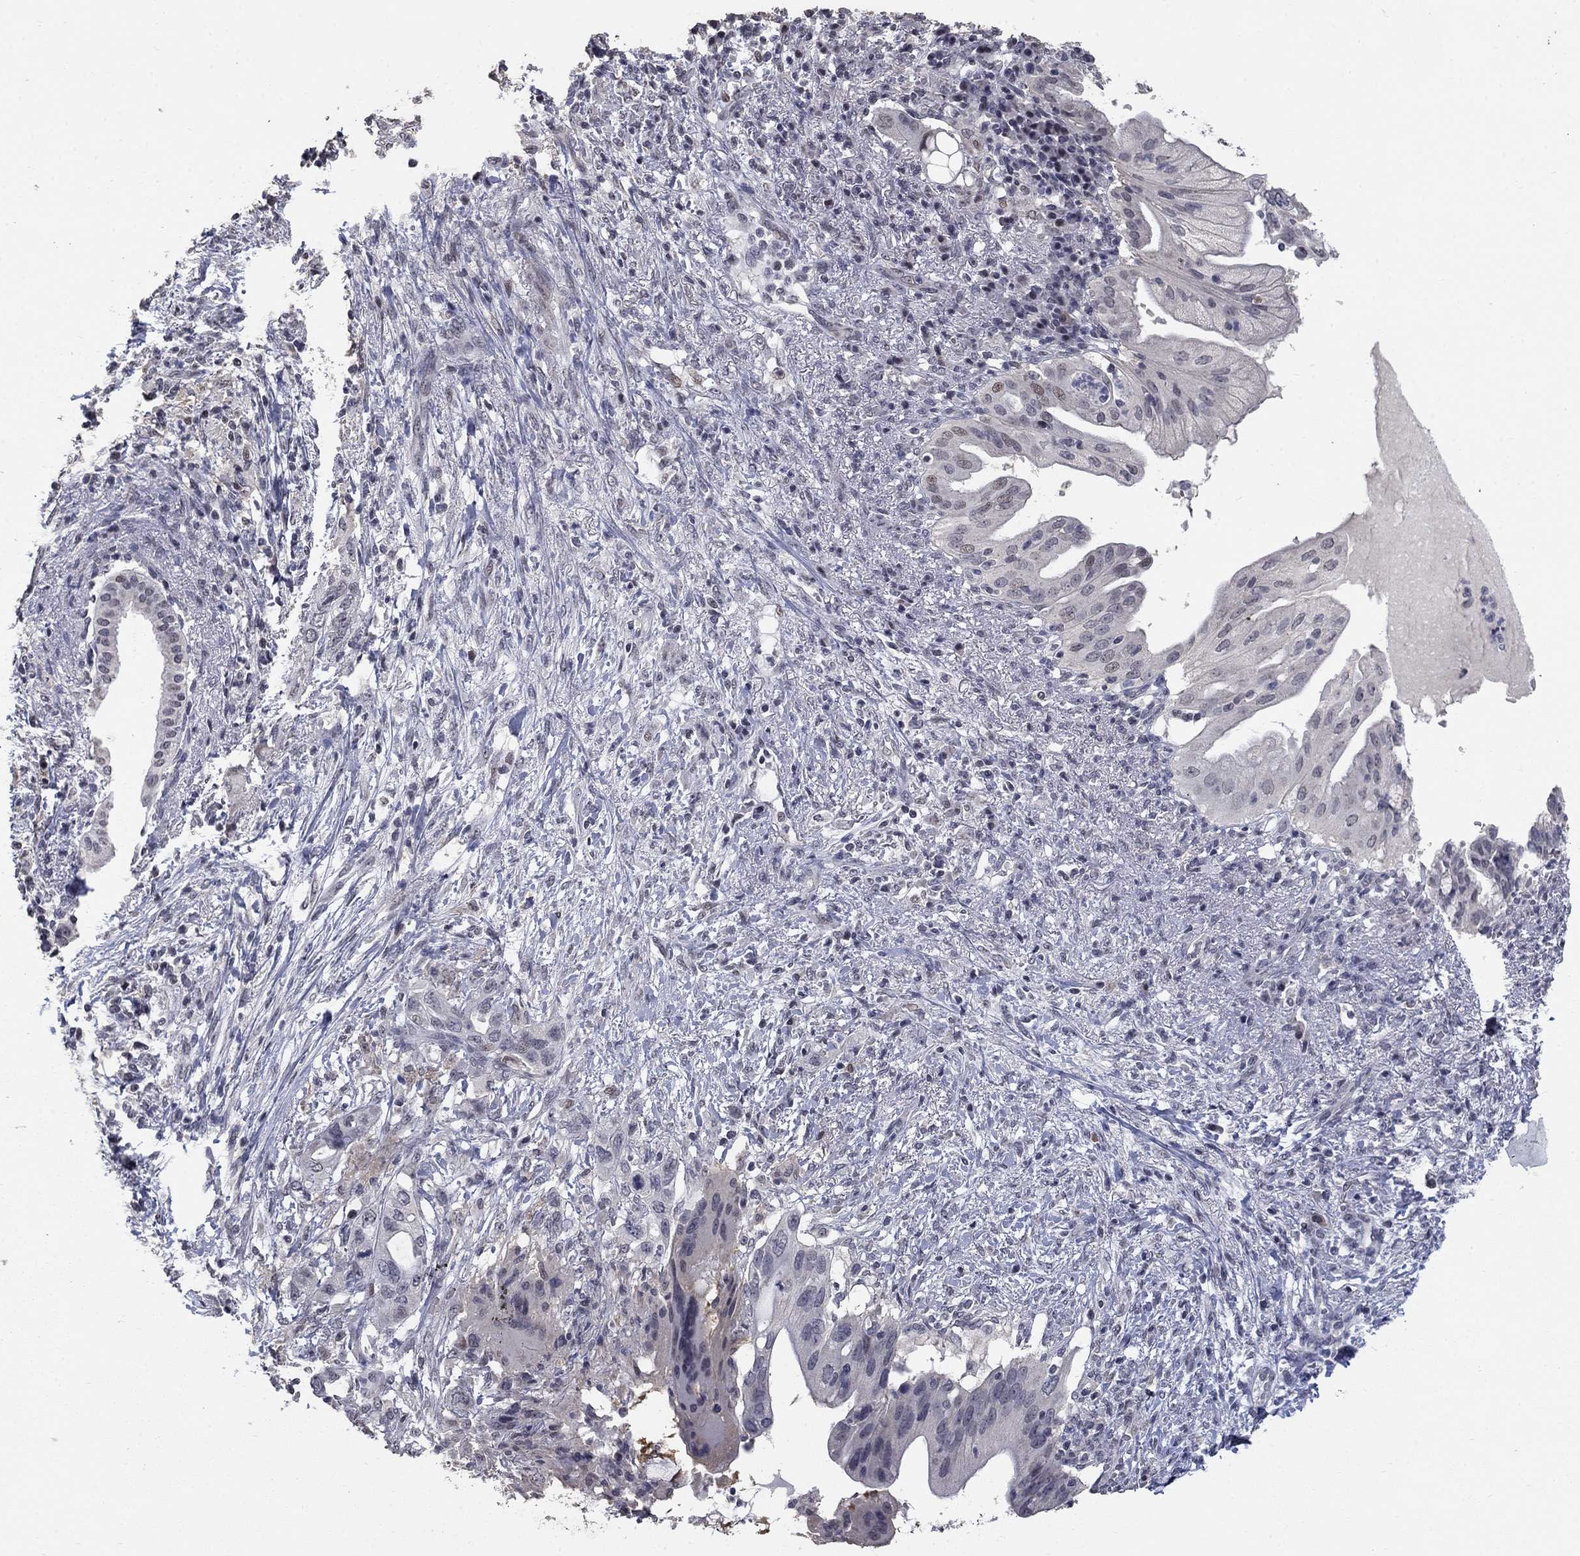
{"staining": {"intensity": "negative", "quantity": "none", "location": "none"}, "tissue": "pancreatic cancer", "cell_type": "Tumor cells", "image_type": "cancer", "snomed": [{"axis": "morphology", "description": "Adenocarcinoma, NOS"}, {"axis": "topography", "description": "Pancreas"}], "caption": "Tumor cells are negative for brown protein staining in pancreatic cancer (adenocarcinoma).", "gene": "SPATA33", "patient": {"sex": "female", "age": 72}}